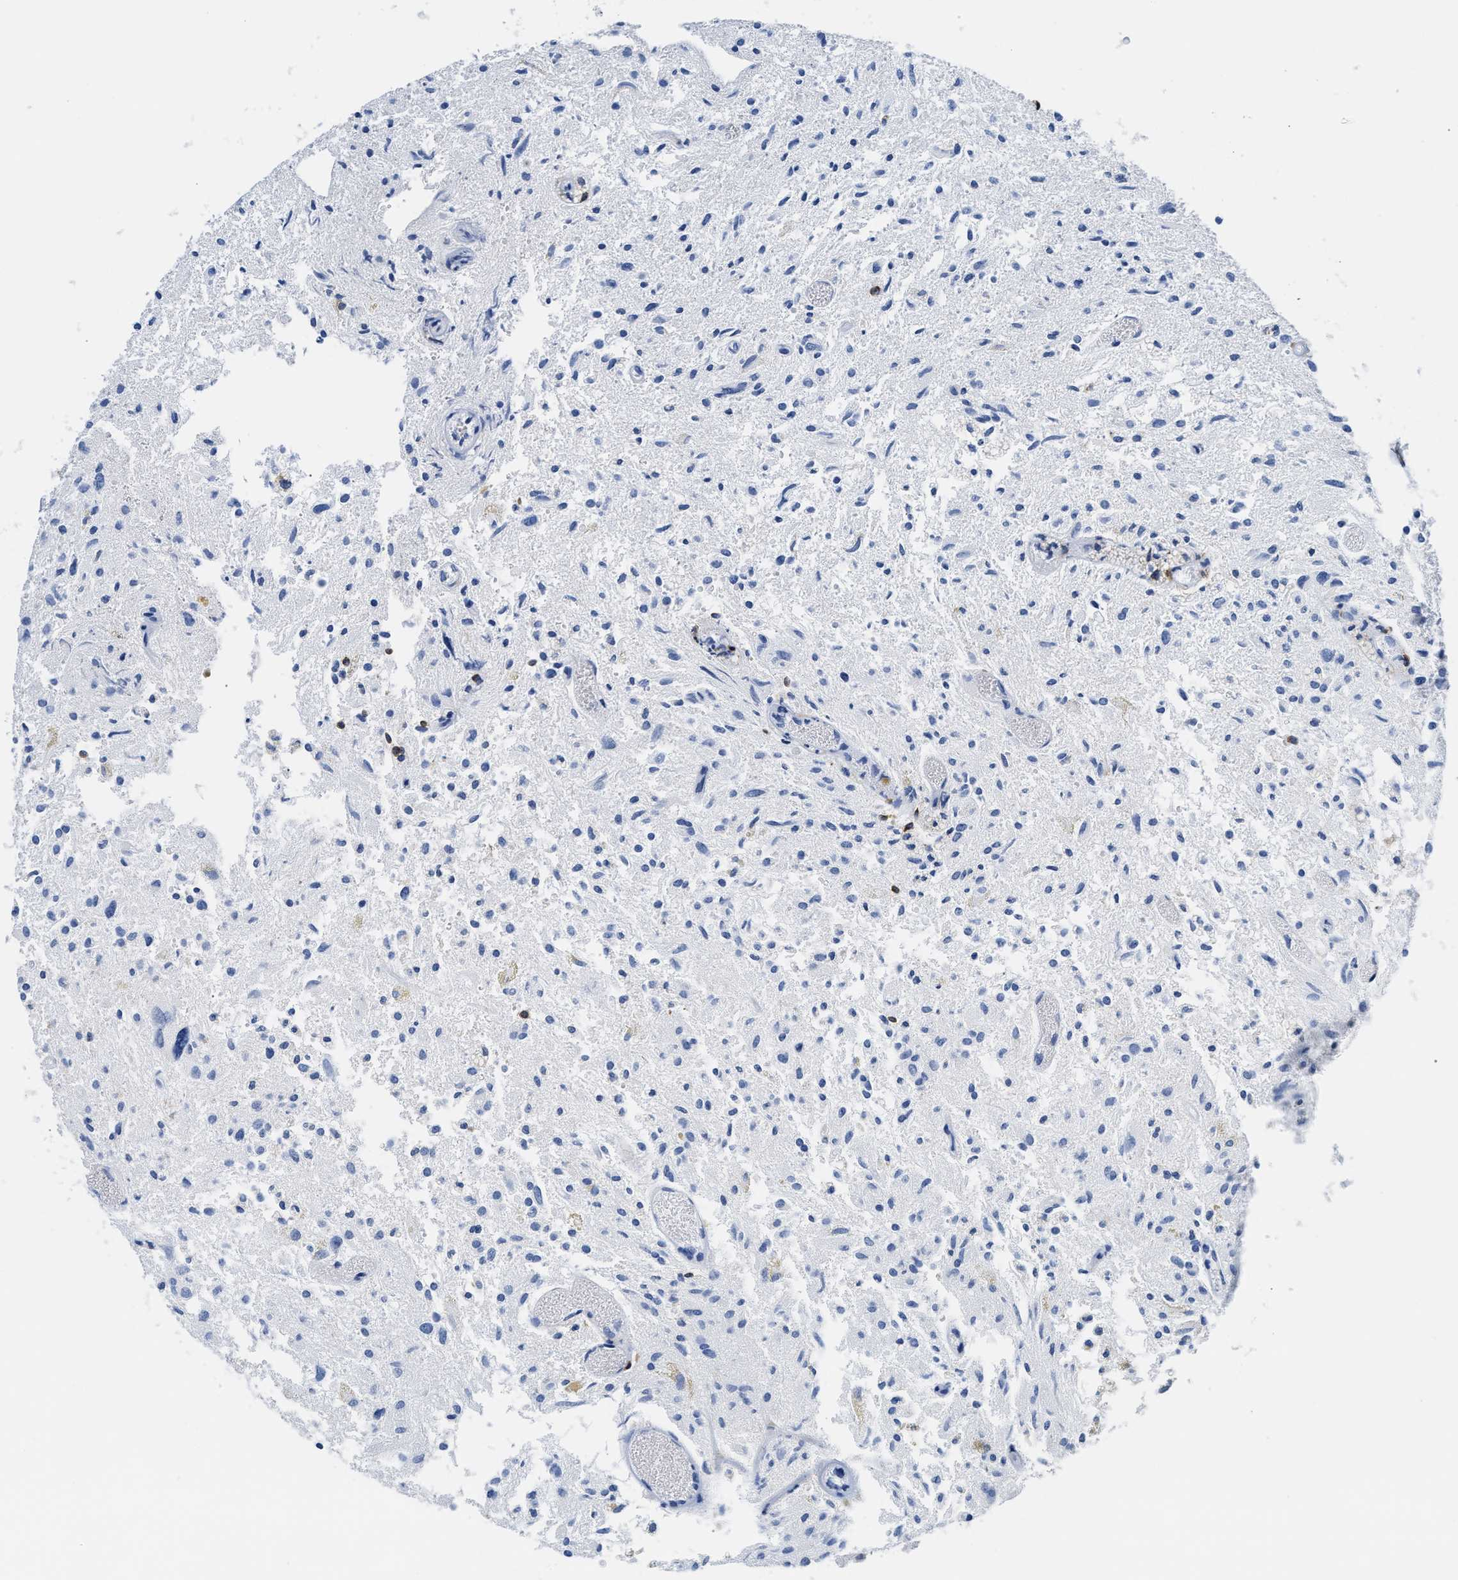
{"staining": {"intensity": "negative", "quantity": "none", "location": "none"}, "tissue": "glioma", "cell_type": "Tumor cells", "image_type": "cancer", "snomed": [{"axis": "morphology", "description": "Glioma, malignant, High grade"}, {"axis": "topography", "description": "Brain"}], "caption": "A histopathology image of human glioma is negative for staining in tumor cells.", "gene": "LCP1", "patient": {"sex": "female", "age": 59}}